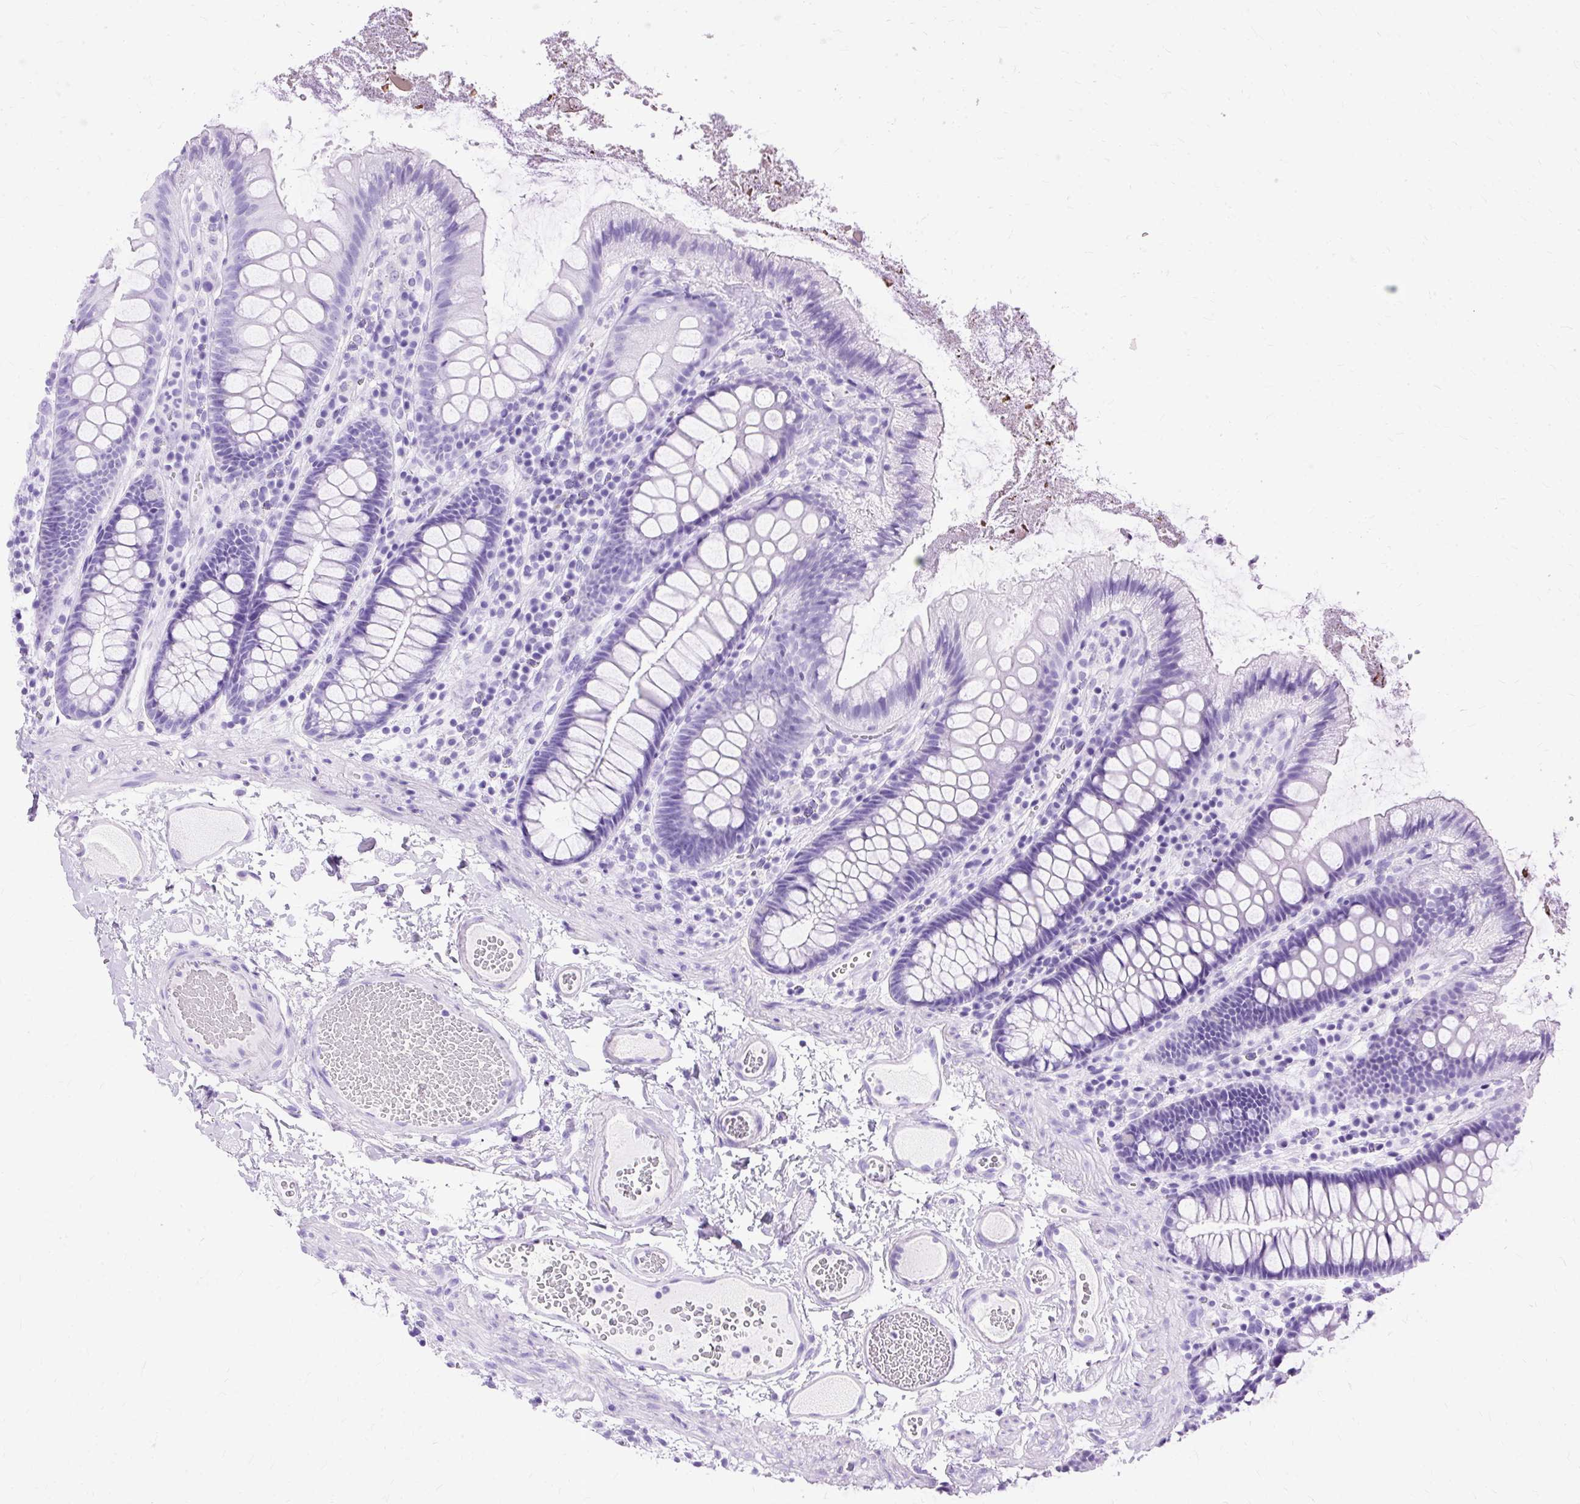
{"staining": {"intensity": "negative", "quantity": "none", "location": "none"}, "tissue": "colon", "cell_type": "Endothelial cells", "image_type": "normal", "snomed": [{"axis": "morphology", "description": "Normal tissue, NOS"}, {"axis": "topography", "description": "Colon"}], "caption": "Photomicrograph shows no significant protein expression in endothelial cells of benign colon.", "gene": "SLC8A2", "patient": {"sex": "male", "age": 84}}